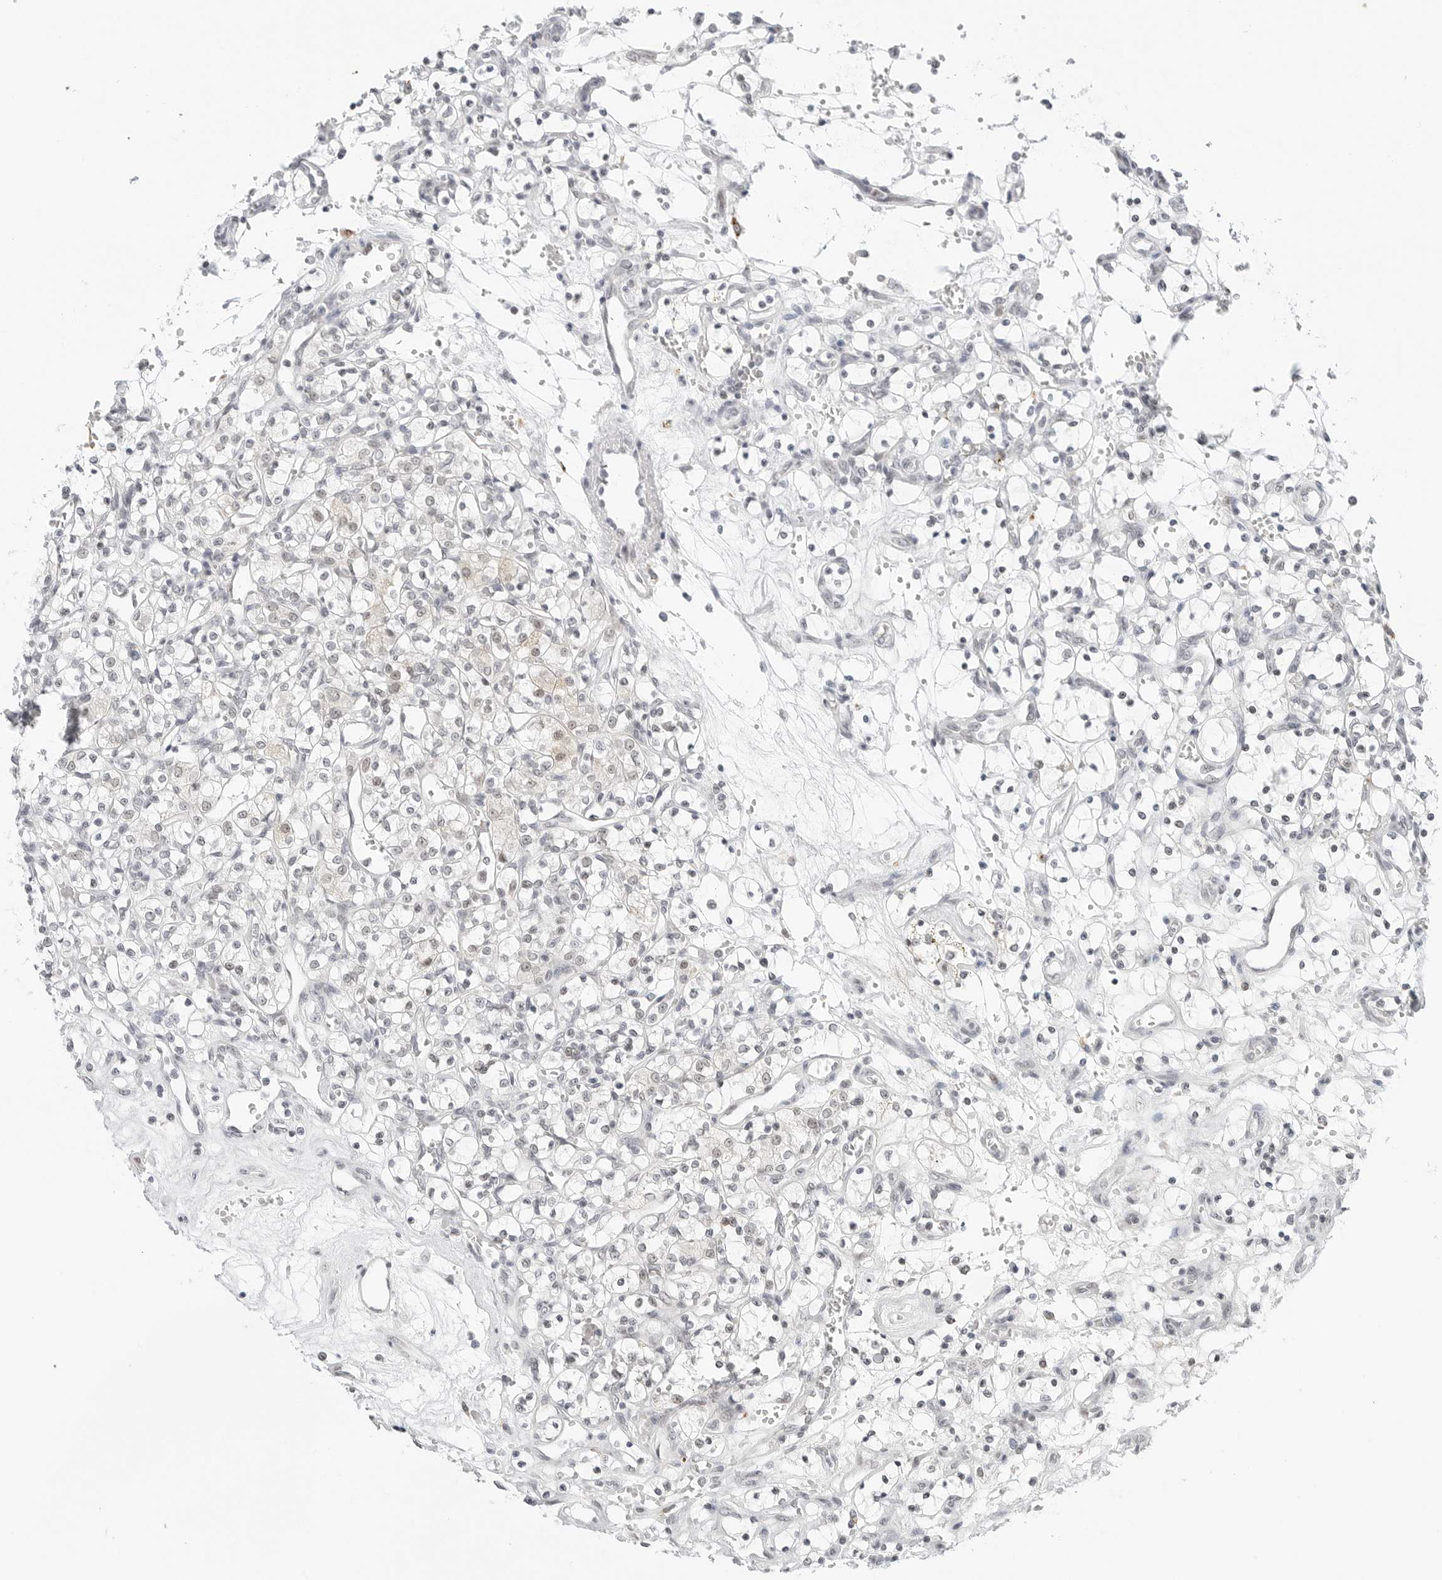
{"staining": {"intensity": "weak", "quantity": "25%-75%", "location": "nuclear"}, "tissue": "renal cancer", "cell_type": "Tumor cells", "image_type": "cancer", "snomed": [{"axis": "morphology", "description": "Adenocarcinoma, NOS"}, {"axis": "topography", "description": "Kidney"}], "caption": "Brown immunohistochemical staining in renal adenocarcinoma demonstrates weak nuclear expression in approximately 25%-75% of tumor cells.", "gene": "TSEN2", "patient": {"sex": "female", "age": 69}}